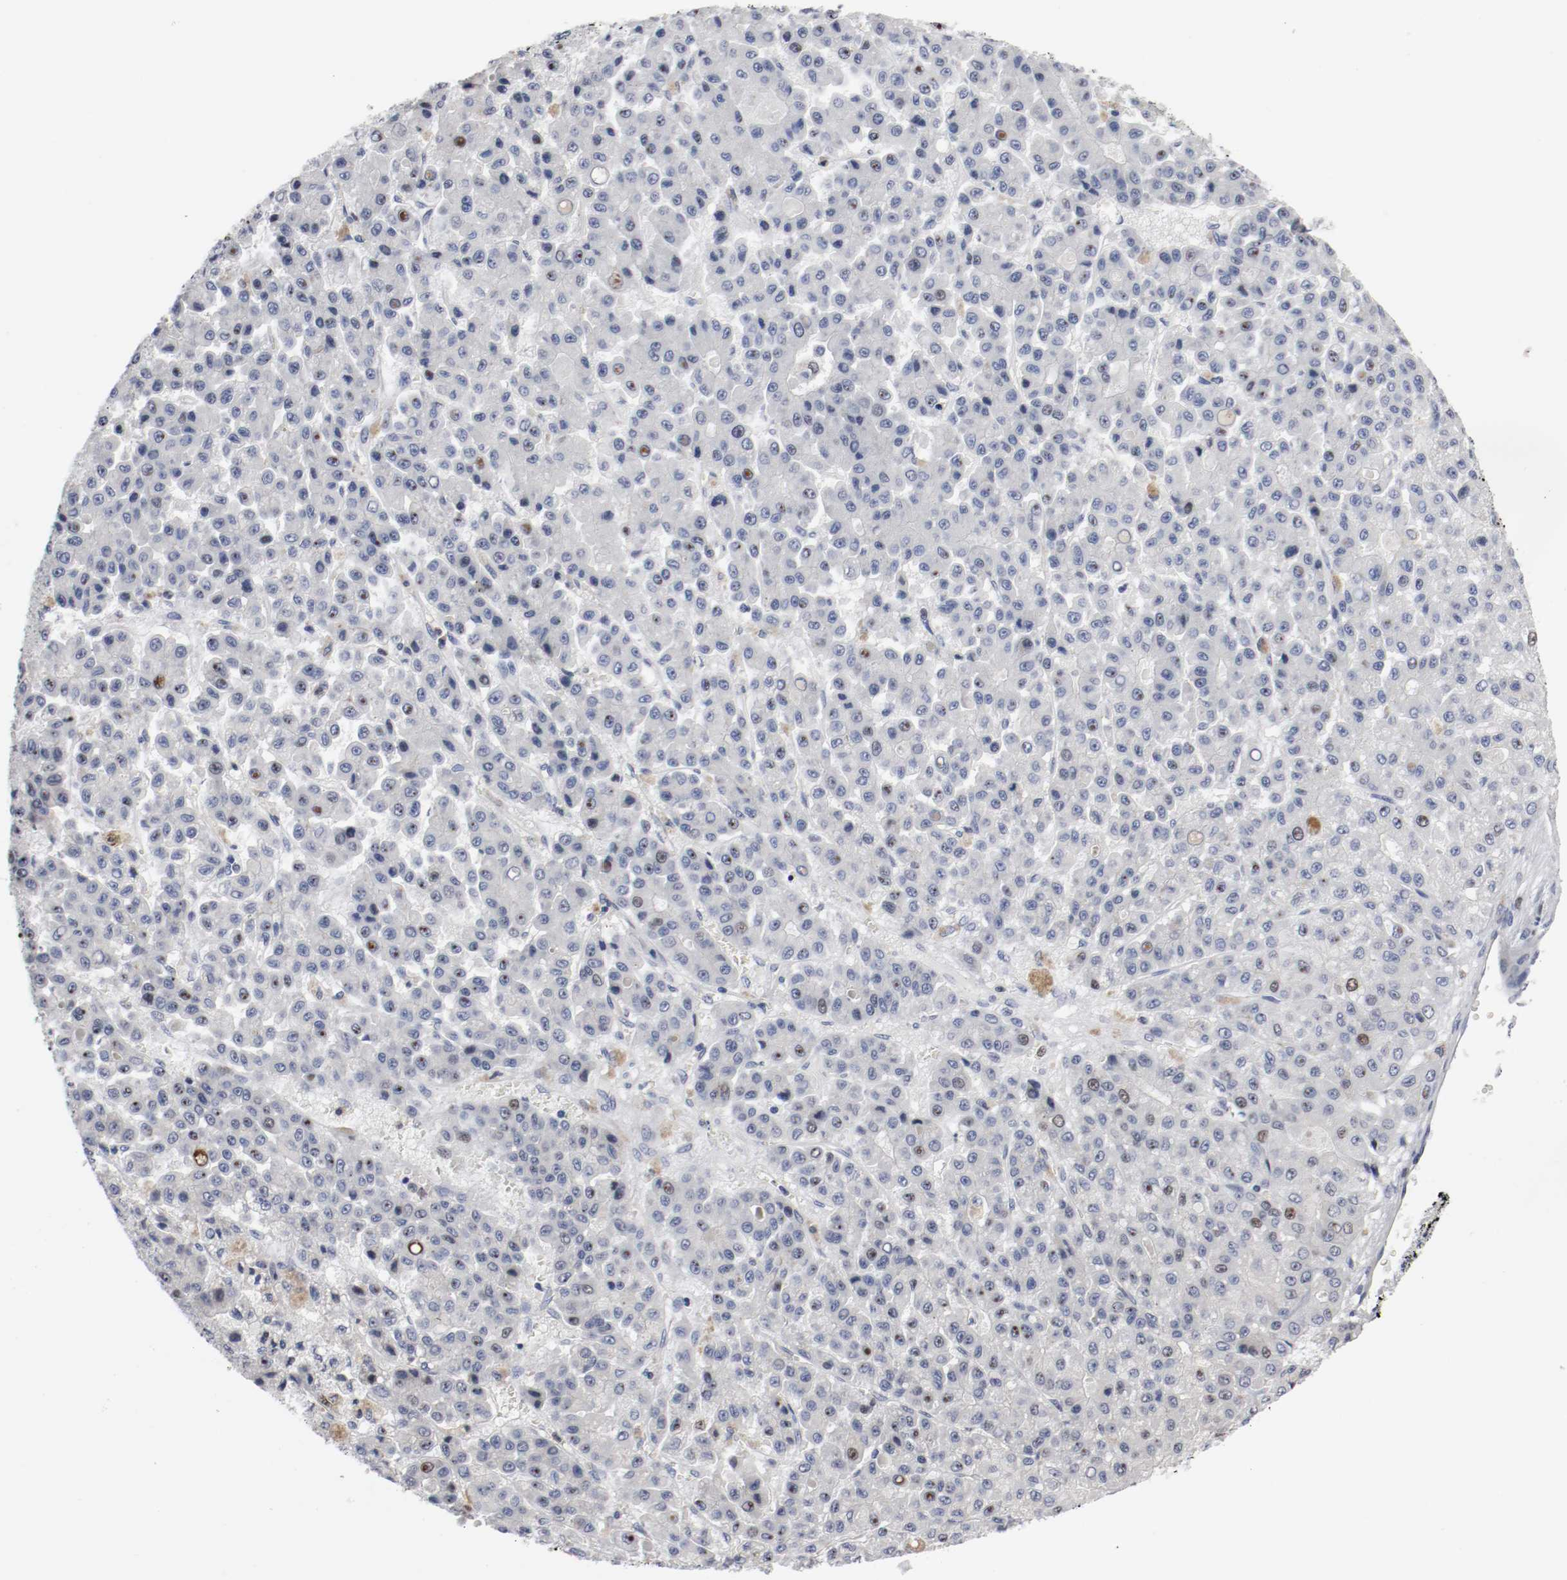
{"staining": {"intensity": "weak", "quantity": "<25%", "location": "nuclear"}, "tissue": "liver cancer", "cell_type": "Tumor cells", "image_type": "cancer", "snomed": [{"axis": "morphology", "description": "Carcinoma, Hepatocellular, NOS"}, {"axis": "topography", "description": "Liver"}], "caption": "Tumor cells are negative for protein expression in human liver hepatocellular carcinoma.", "gene": "MCM6", "patient": {"sex": "male", "age": 70}}